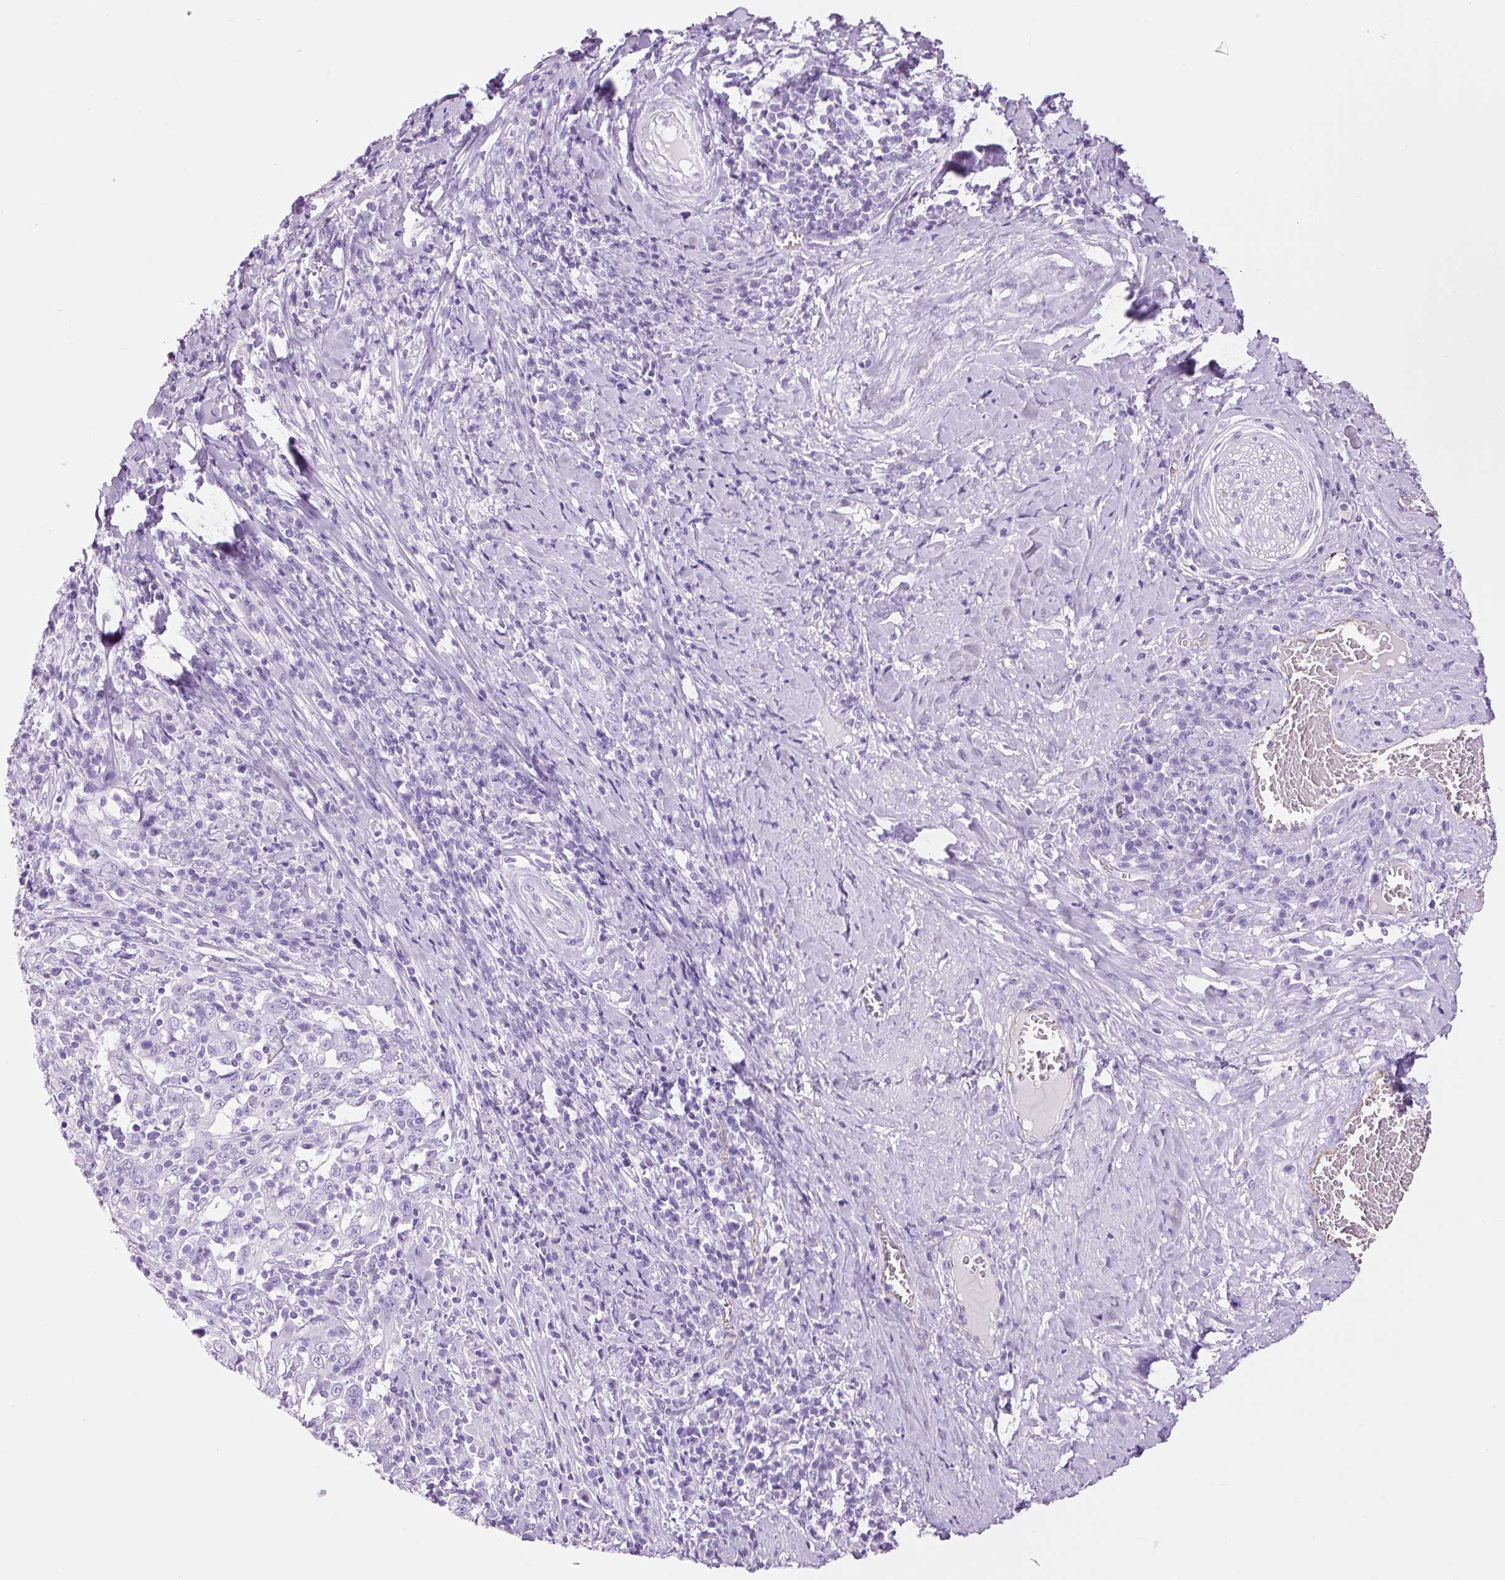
{"staining": {"intensity": "negative", "quantity": "none", "location": "none"}, "tissue": "cervical cancer", "cell_type": "Tumor cells", "image_type": "cancer", "snomed": [{"axis": "morphology", "description": "Squamous cell carcinoma, NOS"}, {"axis": "topography", "description": "Cervix"}], "caption": "A photomicrograph of cervical cancer stained for a protein reveals no brown staining in tumor cells. Nuclei are stained in blue.", "gene": "ADSS1", "patient": {"sex": "female", "age": 46}}